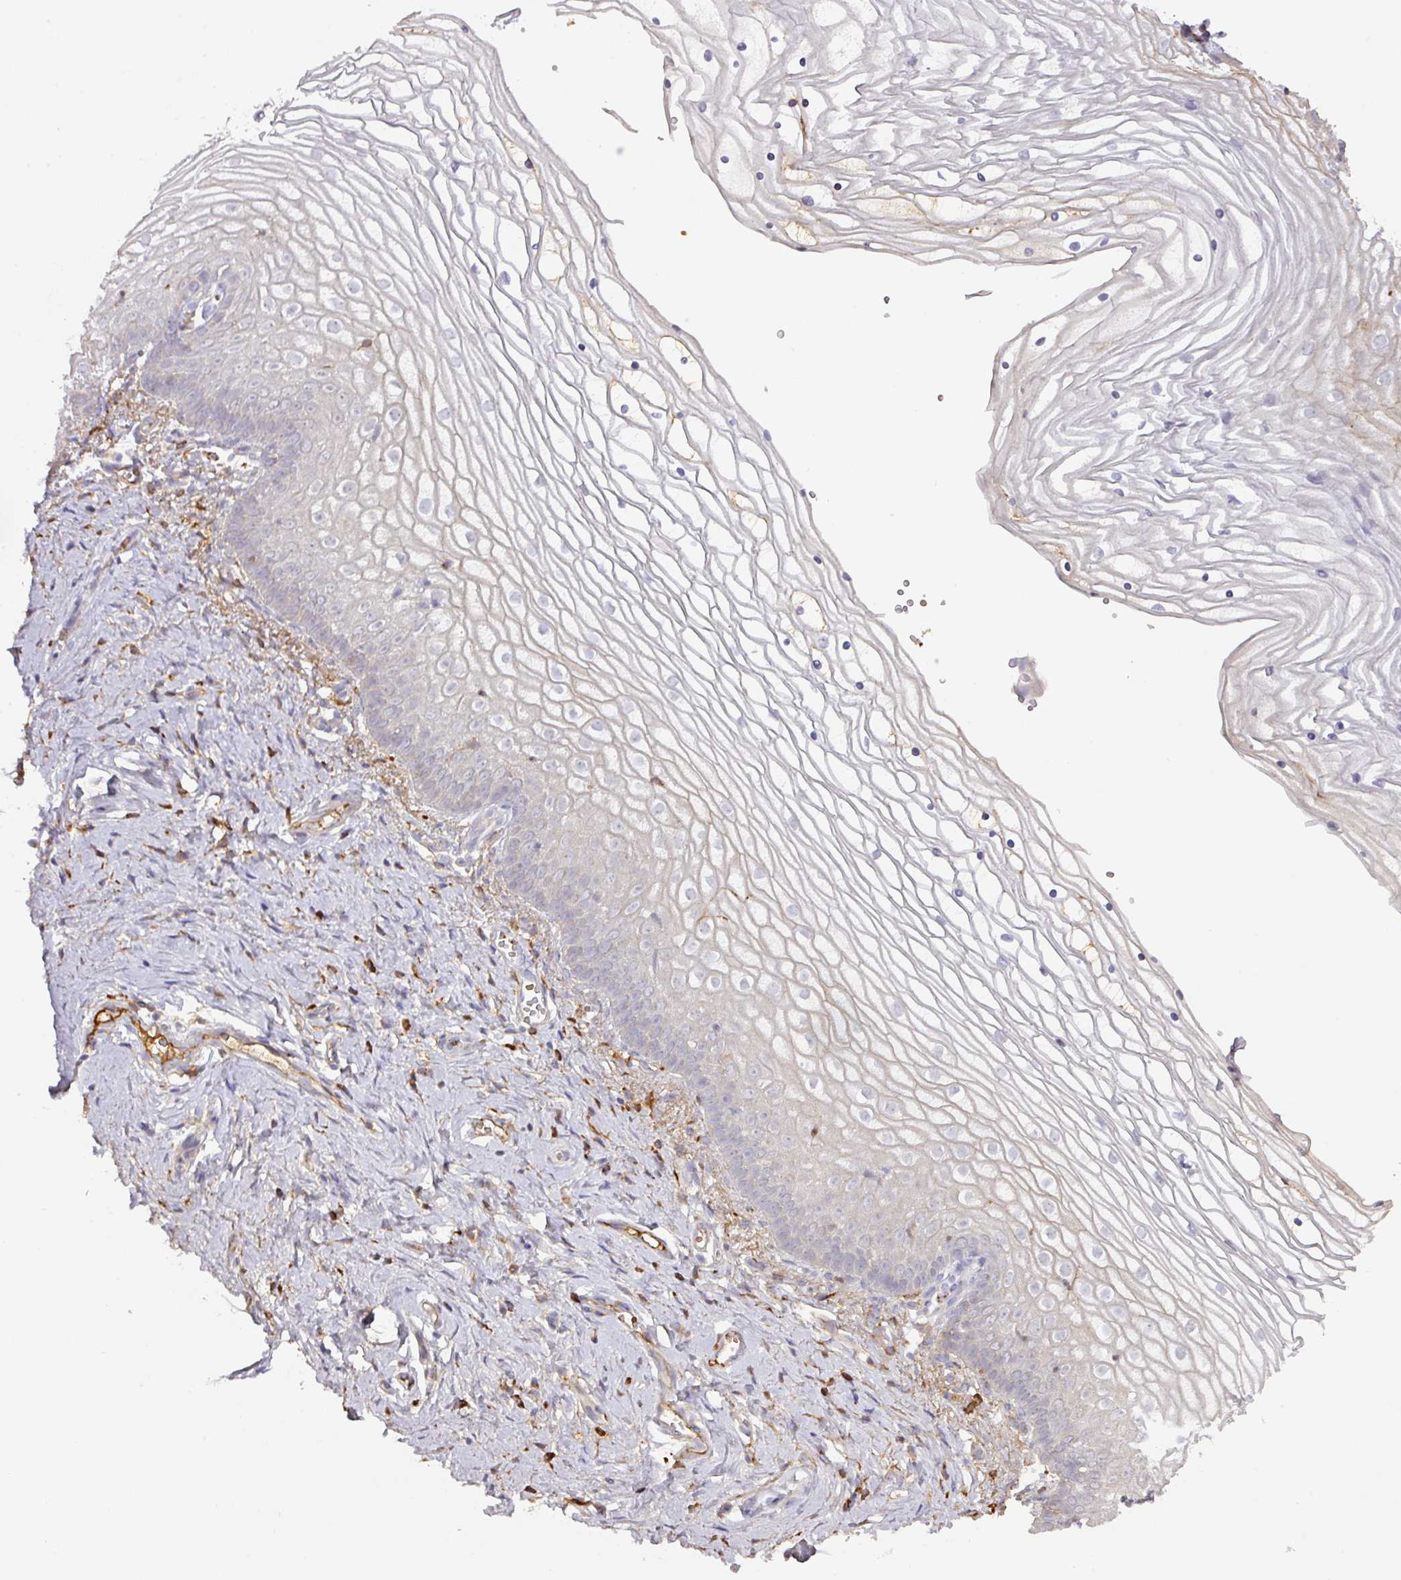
{"staining": {"intensity": "moderate", "quantity": "<25%", "location": "cytoplasmic/membranous"}, "tissue": "vagina", "cell_type": "Squamous epithelial cells", "image_type": "normal", "snomed": [{"axis": "morphology", "description": "Normal tissue, NOS"}, {"axis": "topography", "description": "Vagina"}], "caption": "Moderate cytoplasmic/membranous protein expression is seen in about <25% of squamous epithelial cells in vagina. (Brightfield microscopy of DAB IHC at high magnification).", "gene": "CCZ1B", "patient": {"sex": "female", "age": 56}}